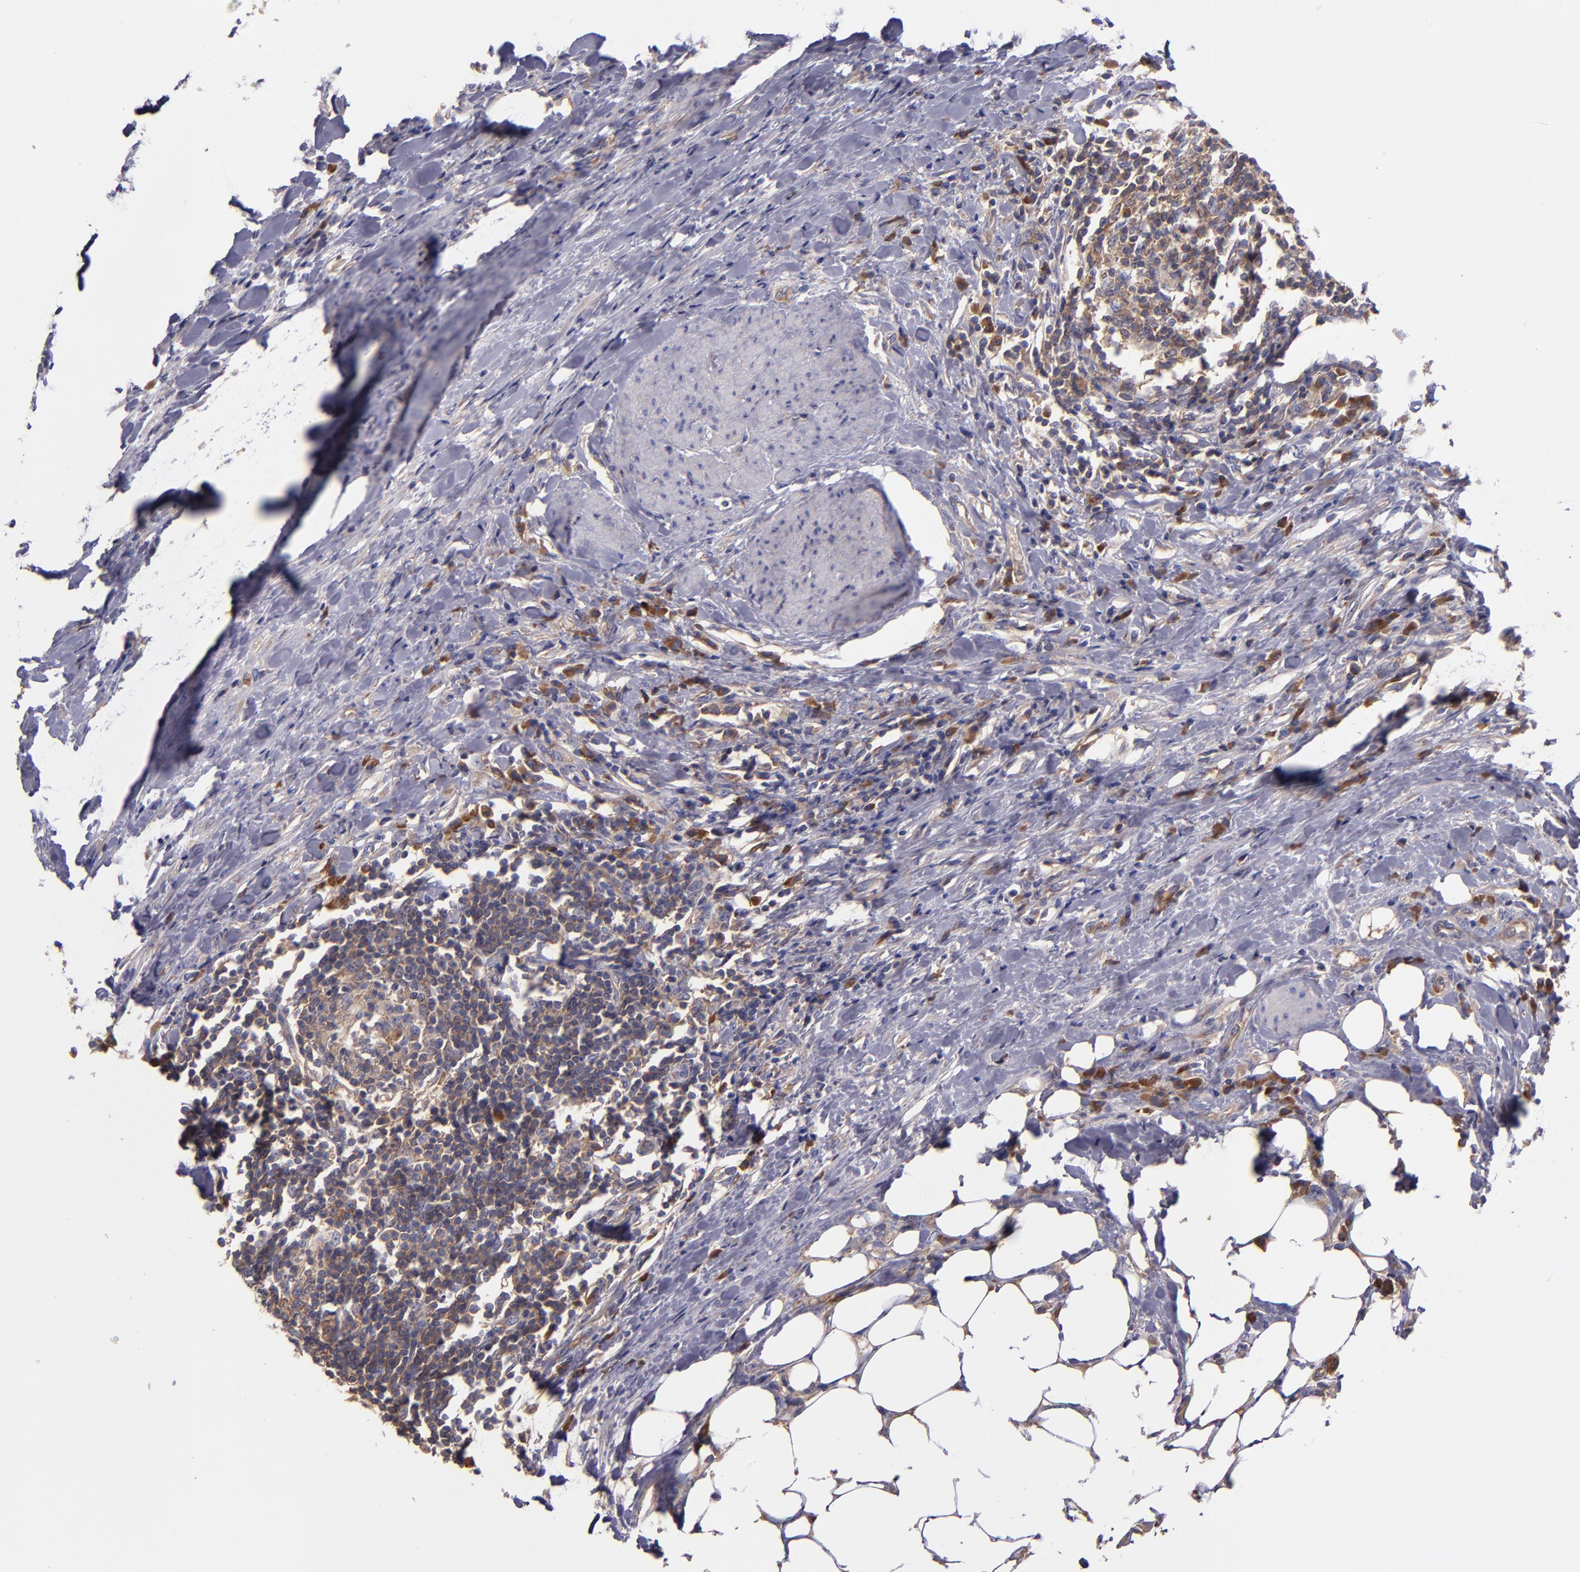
{"staining": {"intensity": "moderate", "quantity": ">75%", "location": "cytoplasmic/membranous"}, "tissue": "urothelial cancer", "cell_type": "Tumor cells", "image_type": "cancer", "snomed": [{"axis": "morphology", "description": "Urothelial carcinoma, High grade"}, {"axis": "topography", "description": "Urinary bladder"}], "caption": "The histopathology image displays a brown stain indicating the presence of a protein in the cytoplasmic/membranous of tumor cells in urothelial cancer.", "gene": "CARS1", "patient": {"sex": "male", "age": 61}}